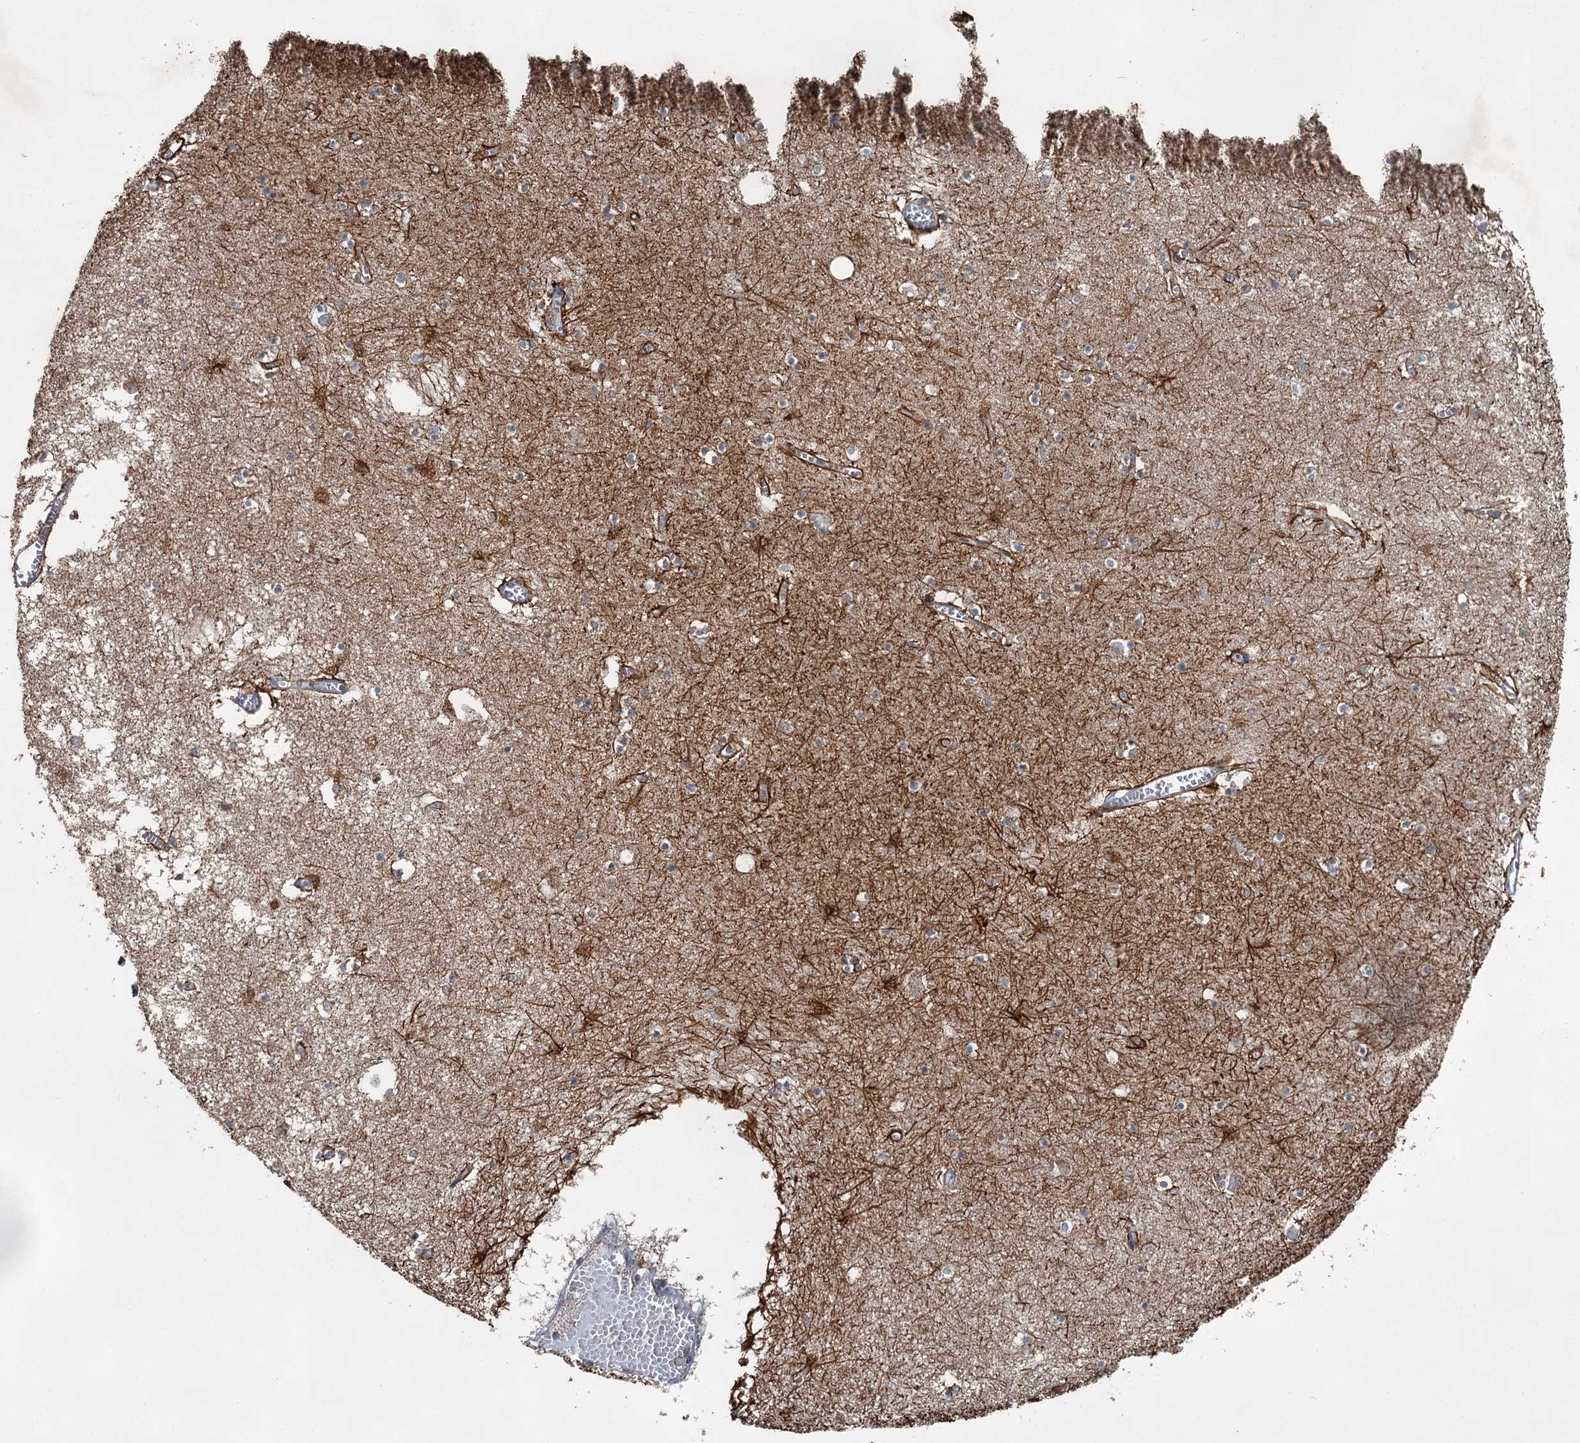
{"staining": {"intensity": "moderate", "quantity": "<25%", "location": "cytoplasmic/membranous"}, "tissue": "hippocampus", "cell_type": "Glial cells", "image_type": "normal", "snomed": [{"axis": "morphology", "description": "Normal tissue, NOS"}, {"axis": "topography", "description": "Hippocampus"}], "caption": "Human hippocampus stained with a brown dye displays moderate cytoplasmic/membranous positive expression in about <25% of glial cells.", "gene": "HAUS2", "patient": {"sex": "male", "age": 70}}